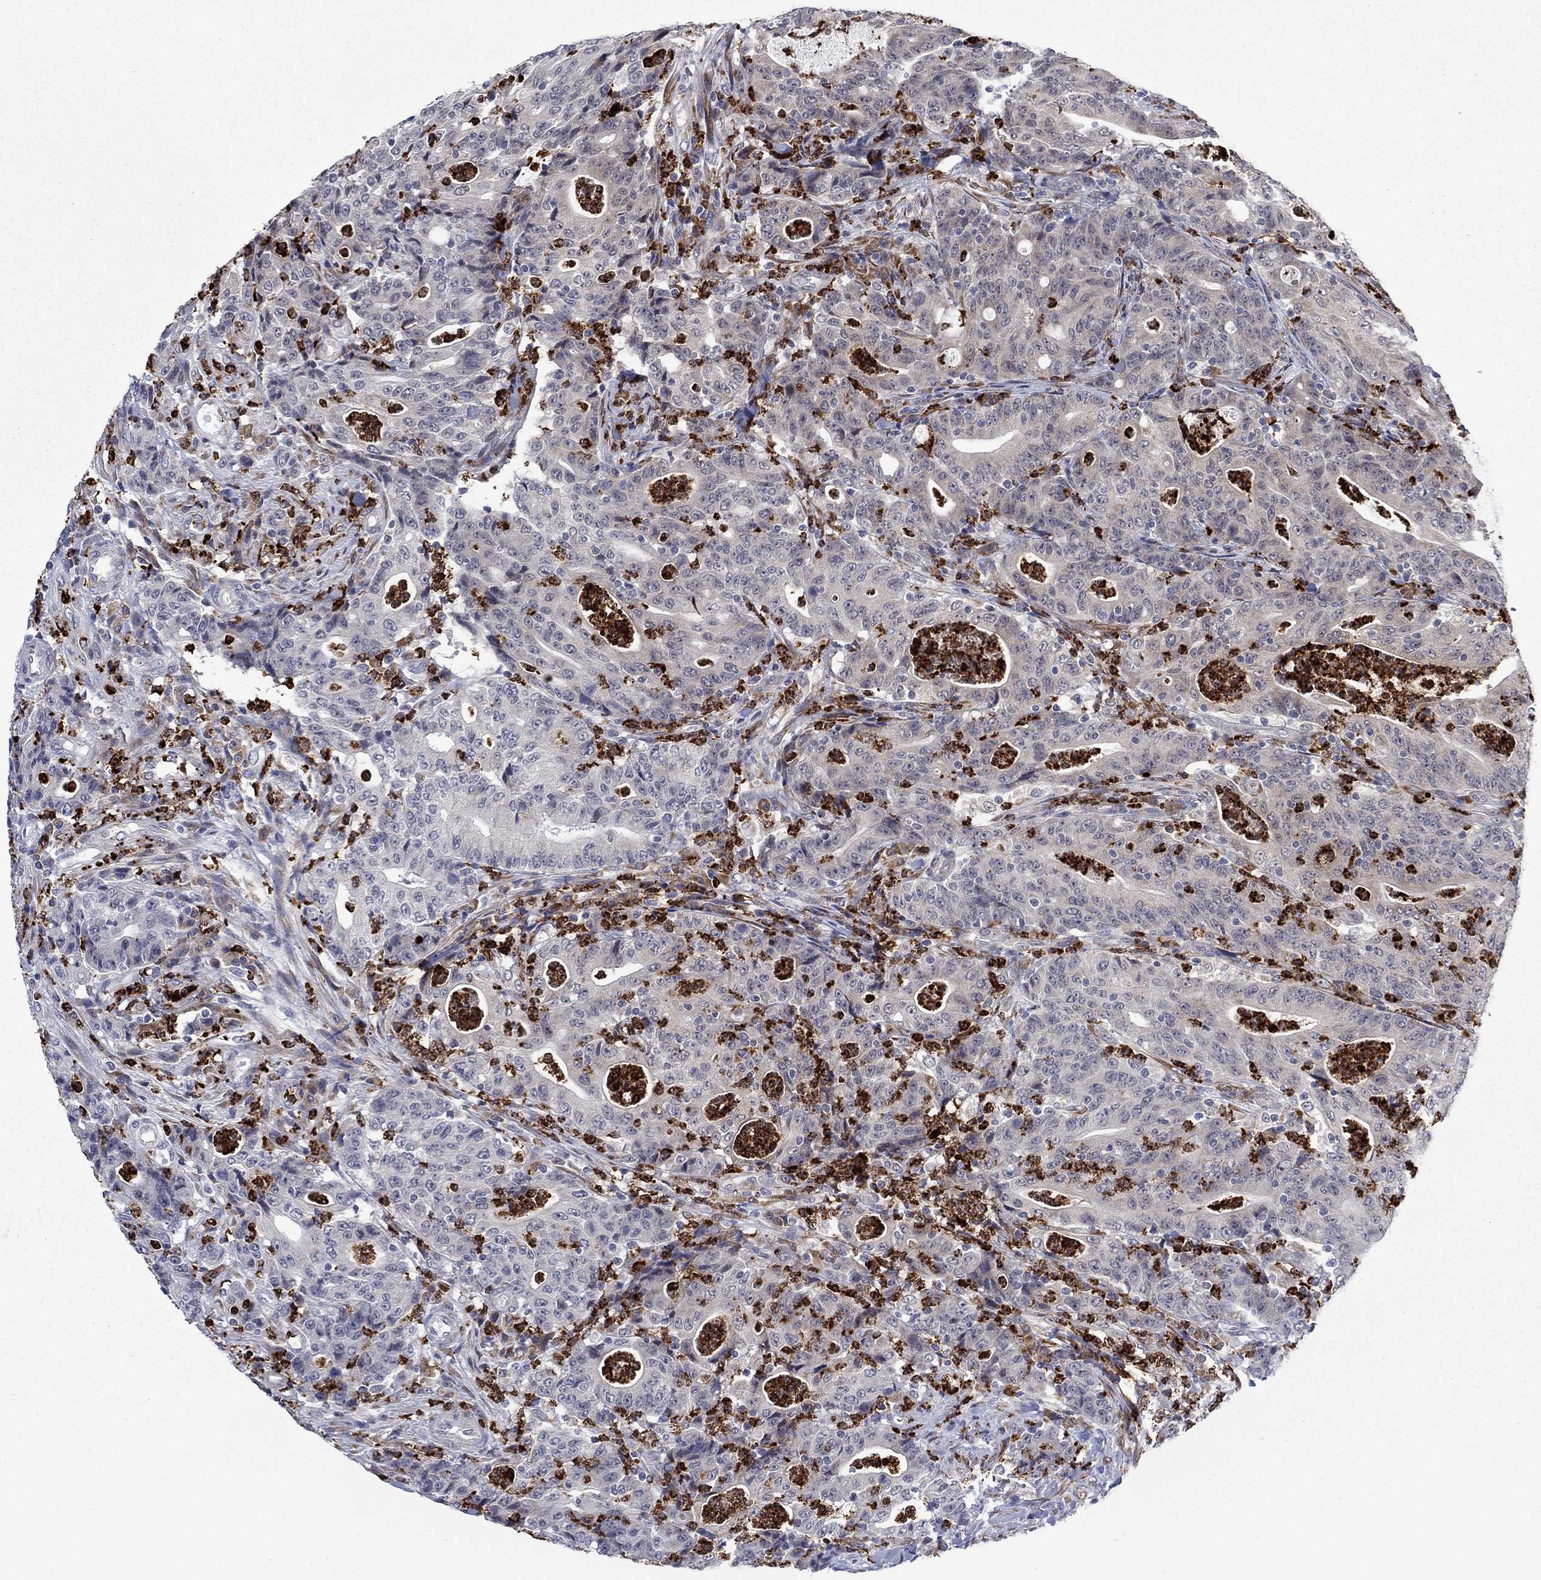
{"staining": {"intensity": "negative", "quantity": "none", "location": "none"}, "tissue": "colorectal cancer", "cell_type": "Tumor cells", "image_type": "cancer", "snomed": [{"axis": "morphology", "description": "Adenocarcinoma, NOS"}, {"axis": "topography", "description": "Colon"}], "caption": "There is no significant expression in tumor cells of colorectal cancer (adenocarcinoma).", "gene": "MTRFR", "patient": {"sex": "male", "age": 70}}